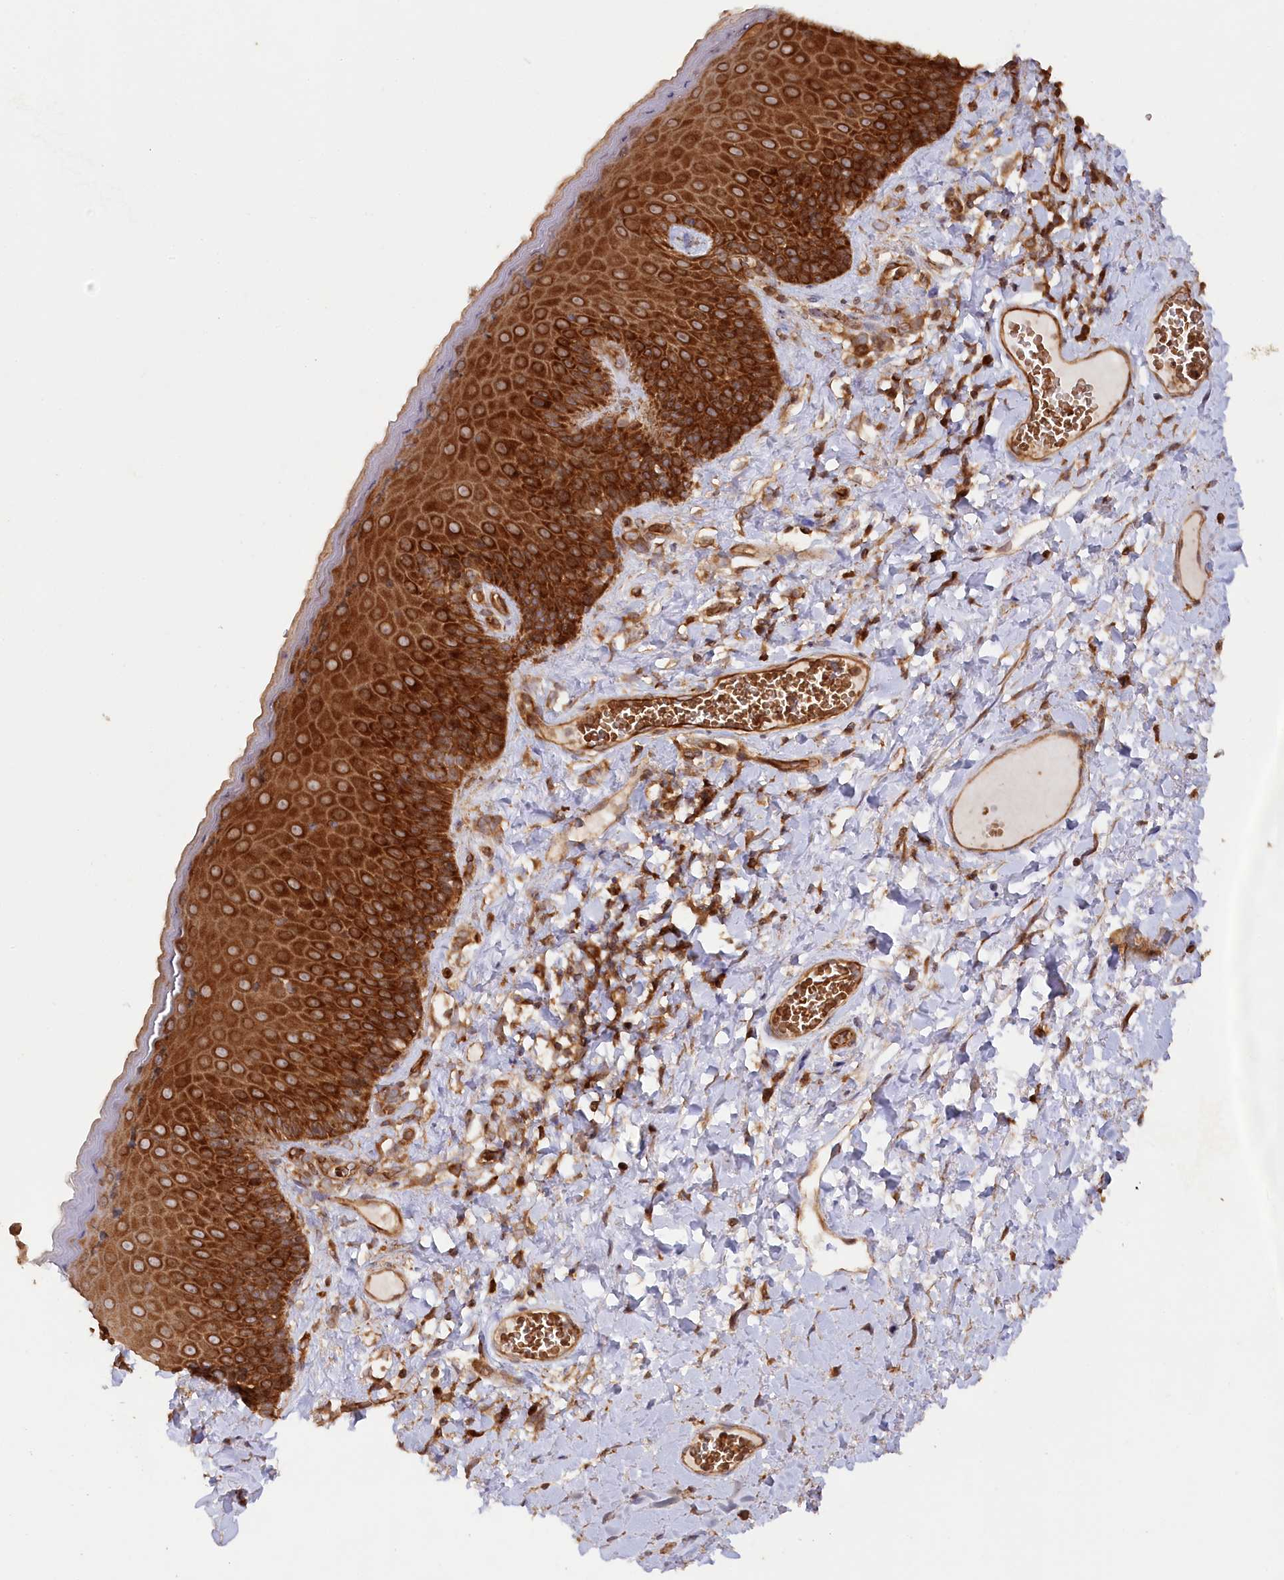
{"staining": {"intensity": "strong", "quantity": ">75%", "location": "cytoplasmic/membranous"}, "tissue": "skin", "cell_type": "Epidermal cells", "image_type": "normal", "snomed": [{"axis": "morphology", "description": "Normal tissue, NOS"}, {"axis": "topography", "description": "Anal"}], "caption": "Immunohistochemistry (IHC) (DAB) staining of unremarkable skin displays strong cytoplasmic/membranous protein expression in approximately >75% of epidermal cells.", "gene": "PAIP2", "patient": {"sex": "male", "age": 69}}